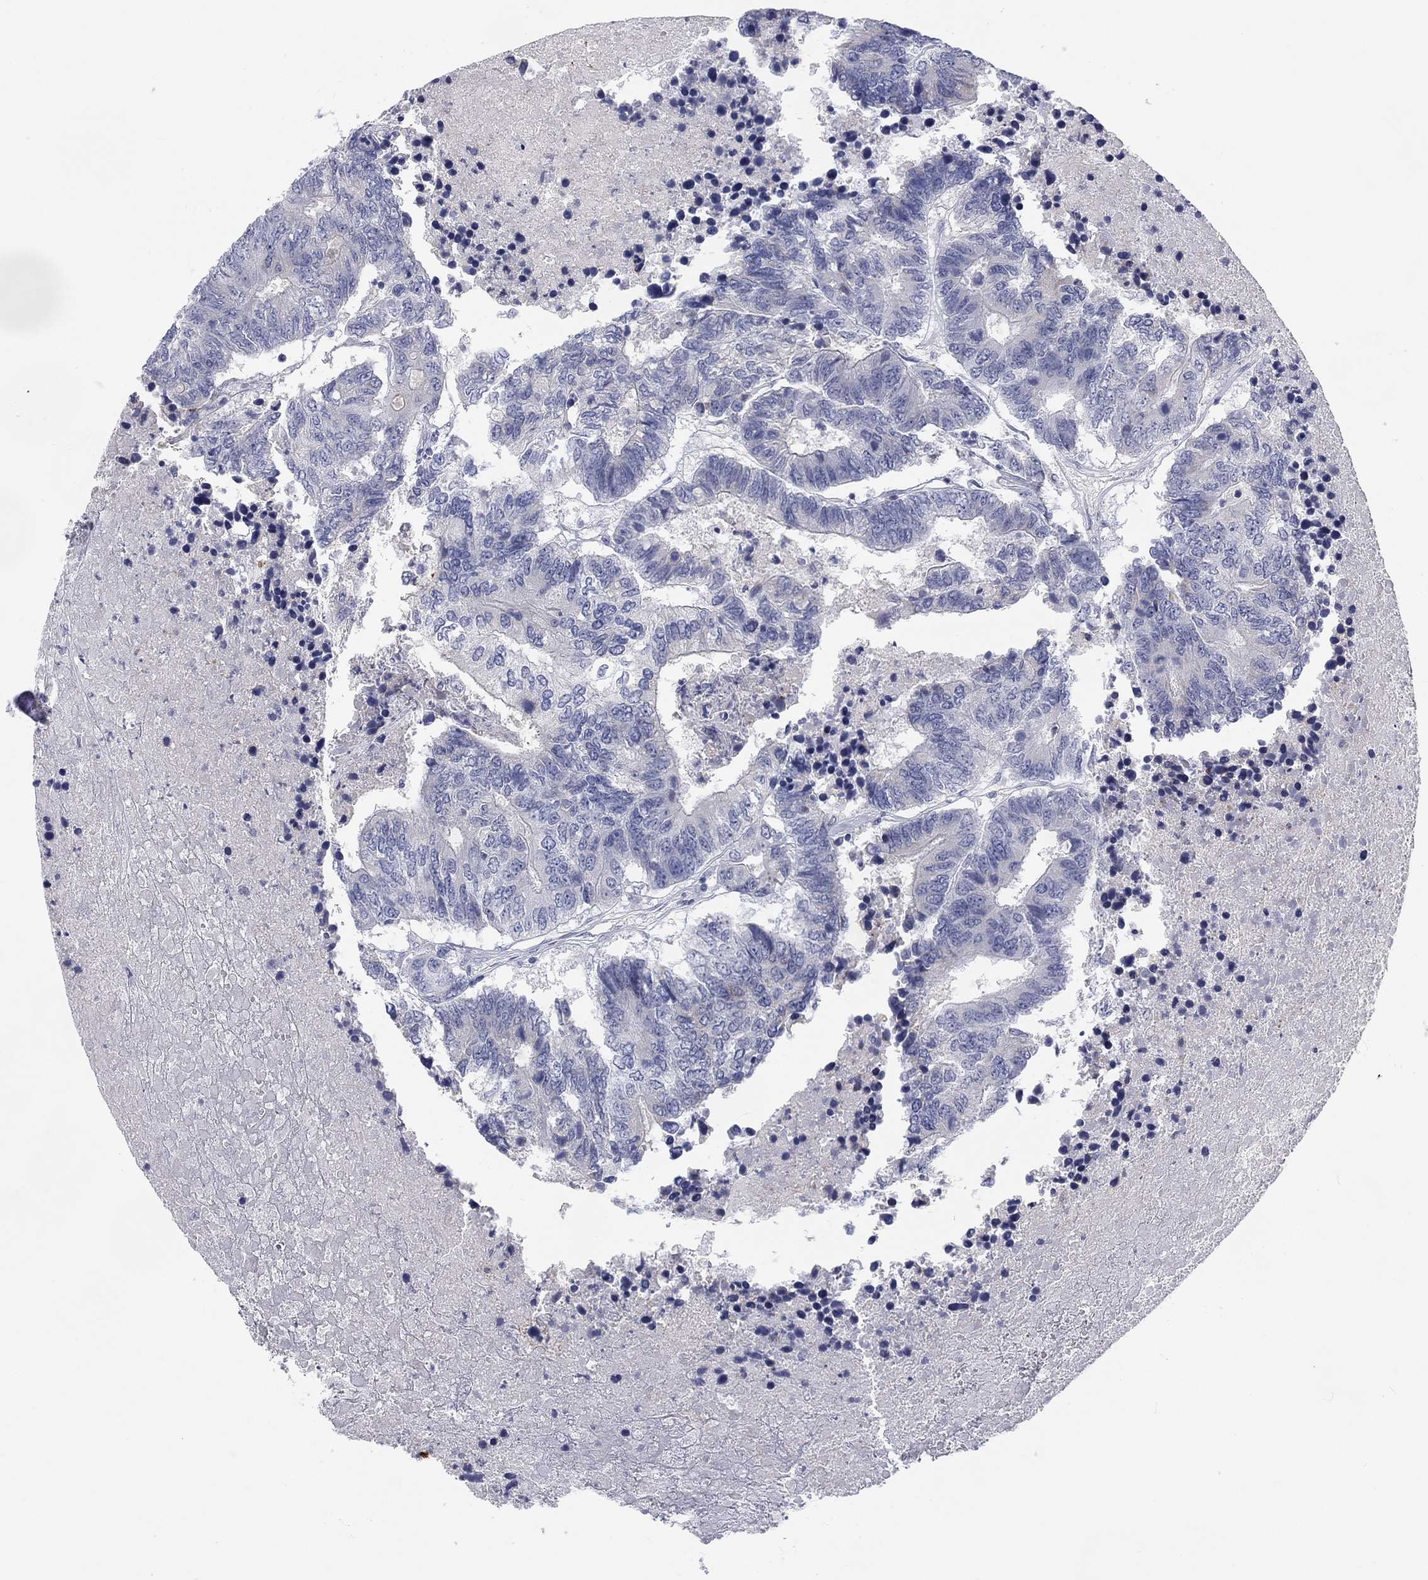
{"staining": {"intensity": "negative", "quantity": "none", "location": "none"}, "tissue": "colorectal cancer", "cell_type": "Tumor cells", "image_type": "cancer", "snomed": [{"axis": "morphology", "description": "Adenocarcinoma, NOS"}, {"axis": "topography", "description": "Colon"}], "caption": "Colorectal cancer was stained to show a protein in brown. There is no significant expression in tumor cells.", "gene": "CALB1", "patient": {"sex": "female", "age": 48}}